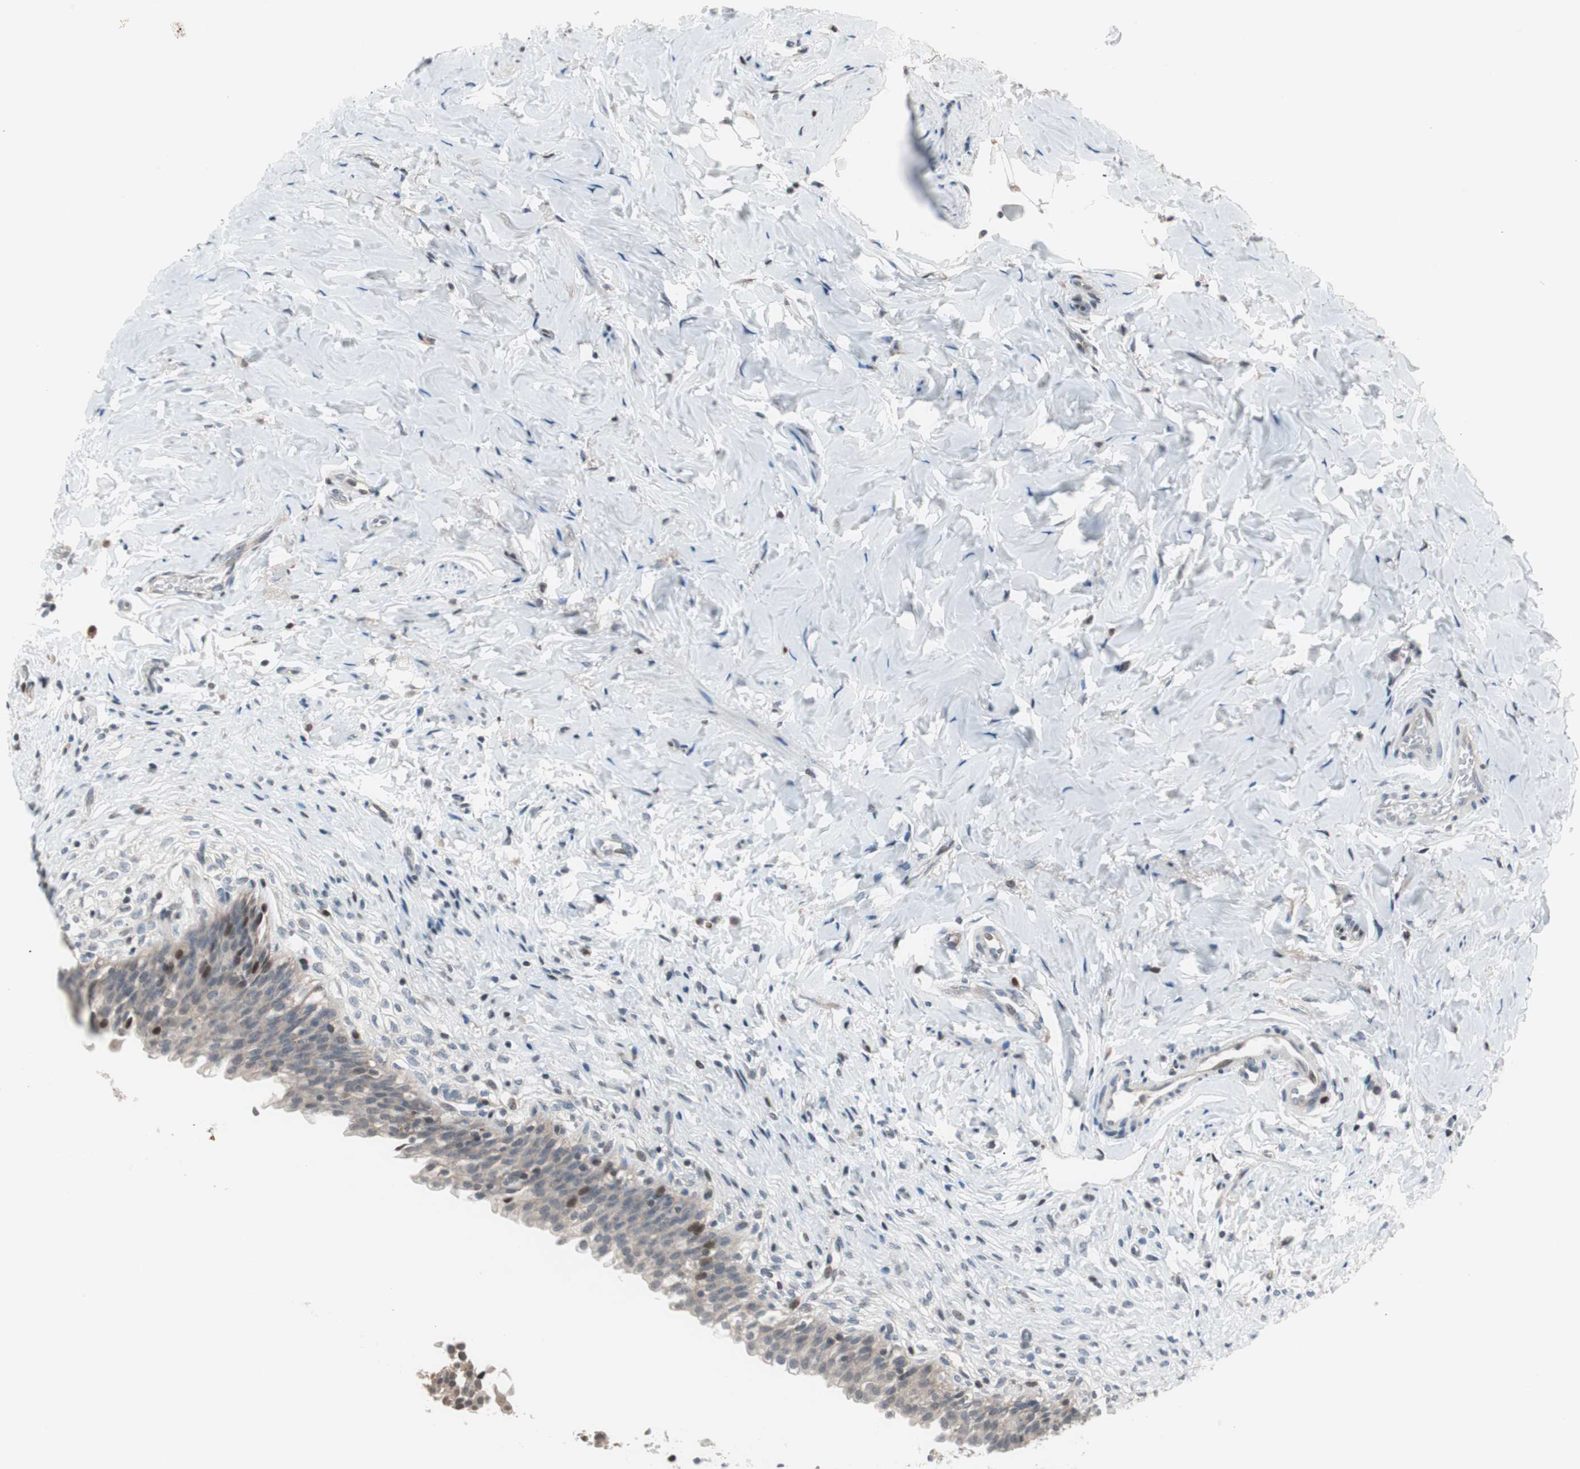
{"staining": {"intensity": "moderate", "quantity": "<25%", "location": "nuclear"}, "tissue": "urinary bladder", "cell_type": "Urothelial cells", "image_type": "normal", "snomed": [{"axis": "morphology", "description": "Normal tissue, NOS"}, {"axis": "morphology", "description": "Inflammation, NOS"}, {"axis": "topography", "description": "Urinary bladder"}], "caption": "Brown immunohistochemical staining in benign human urinary bladder displays moderate nuclear staining in about <25% of urothelial cells.", "gene": "POLH", "patient": {"sex": "female", "age": 80}}